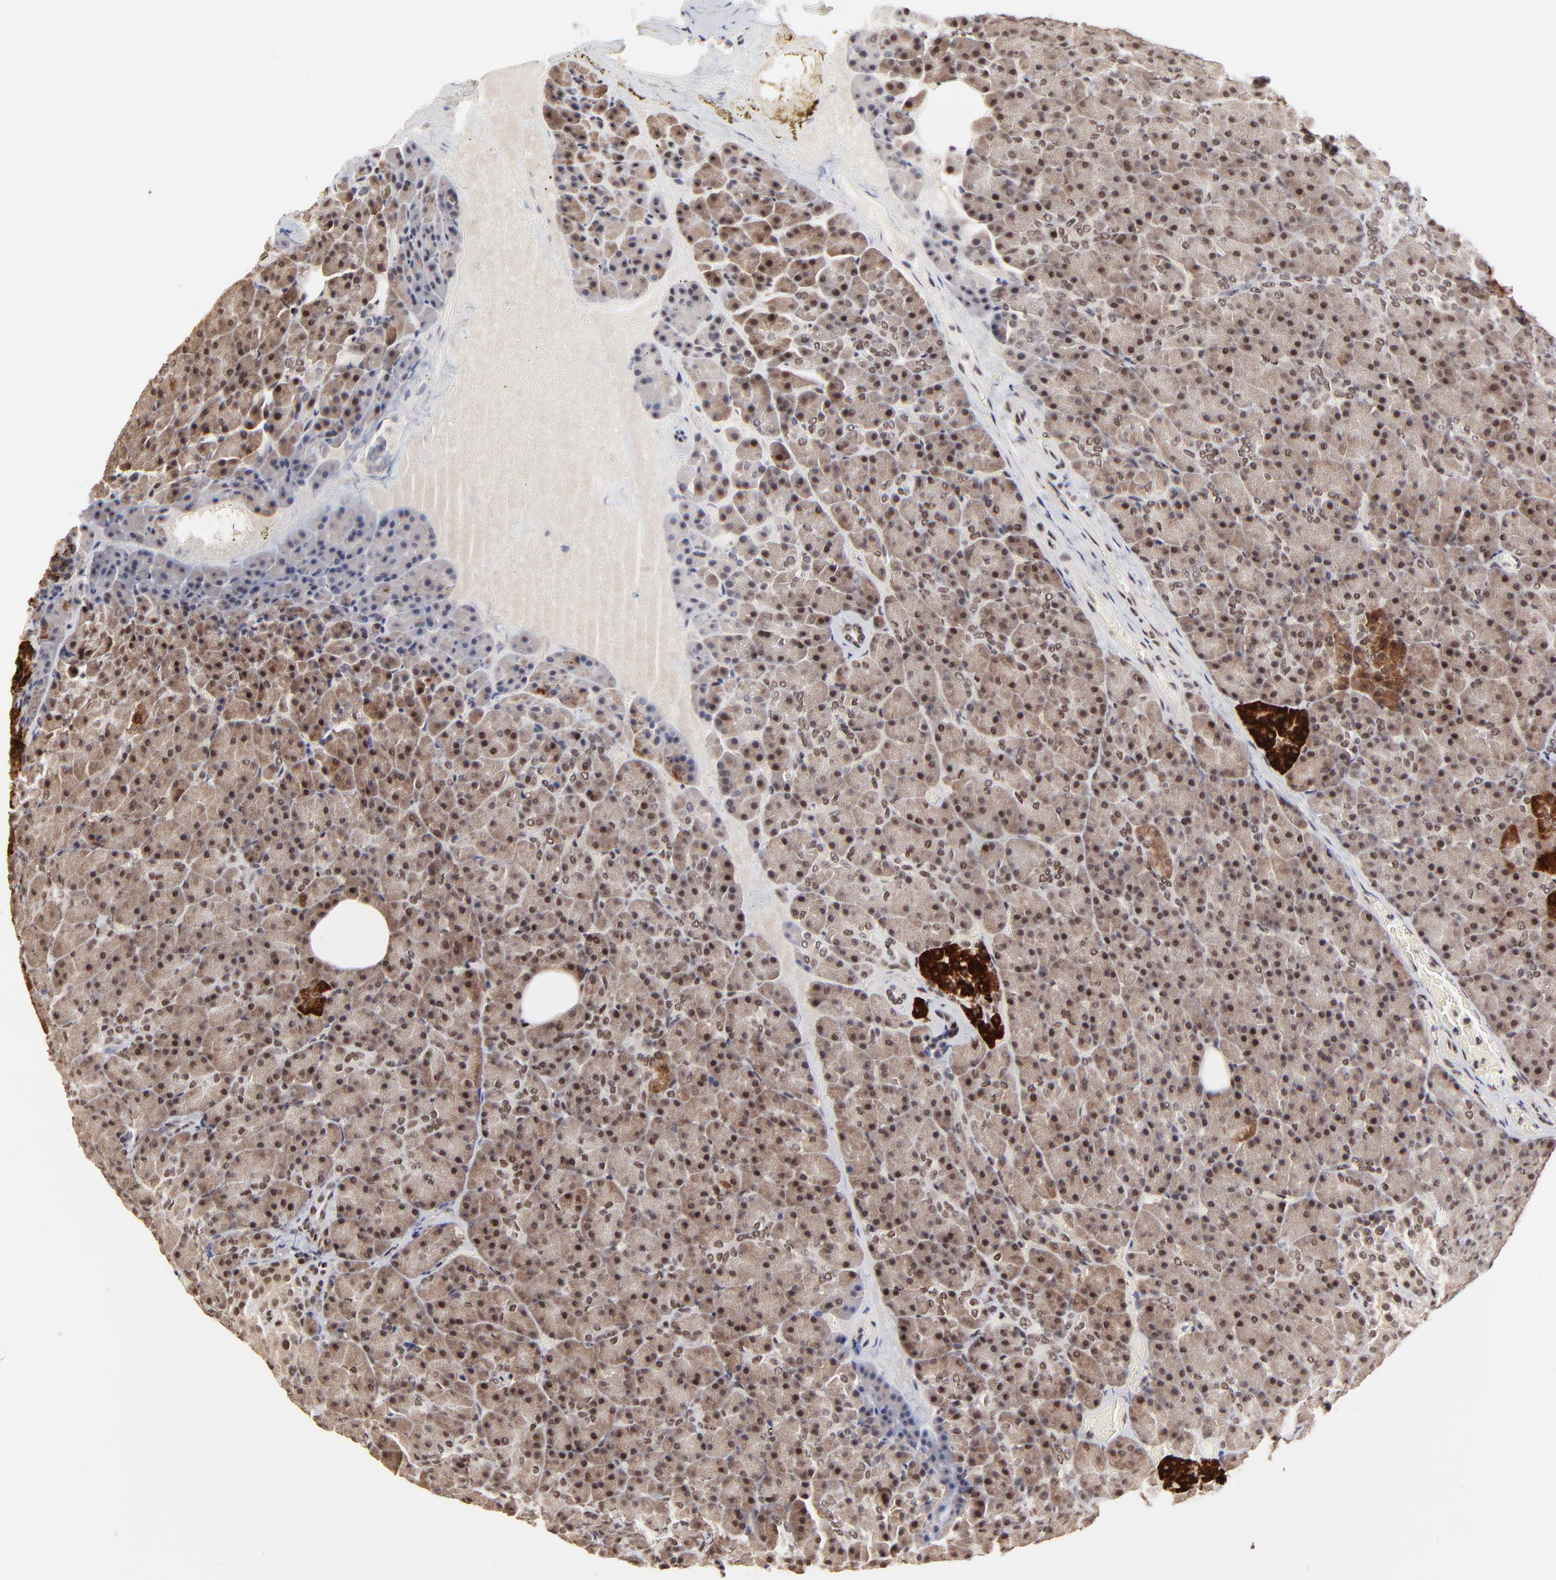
{"staining": {"intensity": "moderate", "quantity": ">75%", "location": "cytoplasmic/membranous,nuclear"}, "tissue": "pancreas", "cell_type": "Exocrine glandular cells", "image_type": "normal", "snomed": [{"axis": "morphology", "description": "Normal tissue, NOS"}, {"axis": "topography", "description": "Pancreas"}], "caption": "The histopathology image displays a brown stain indicating the presence of a protein in the cytoplasmic/membranous,nuclear of exocrine glandular cells in pancreas. The staining was performed using DAB to visualize the protein expression in brown, while the nuclei were stained in blue with hematoxylin (Magnification: 20x).", "gene": "RBM22", "patient": {"sex": "female", "age": 35}}